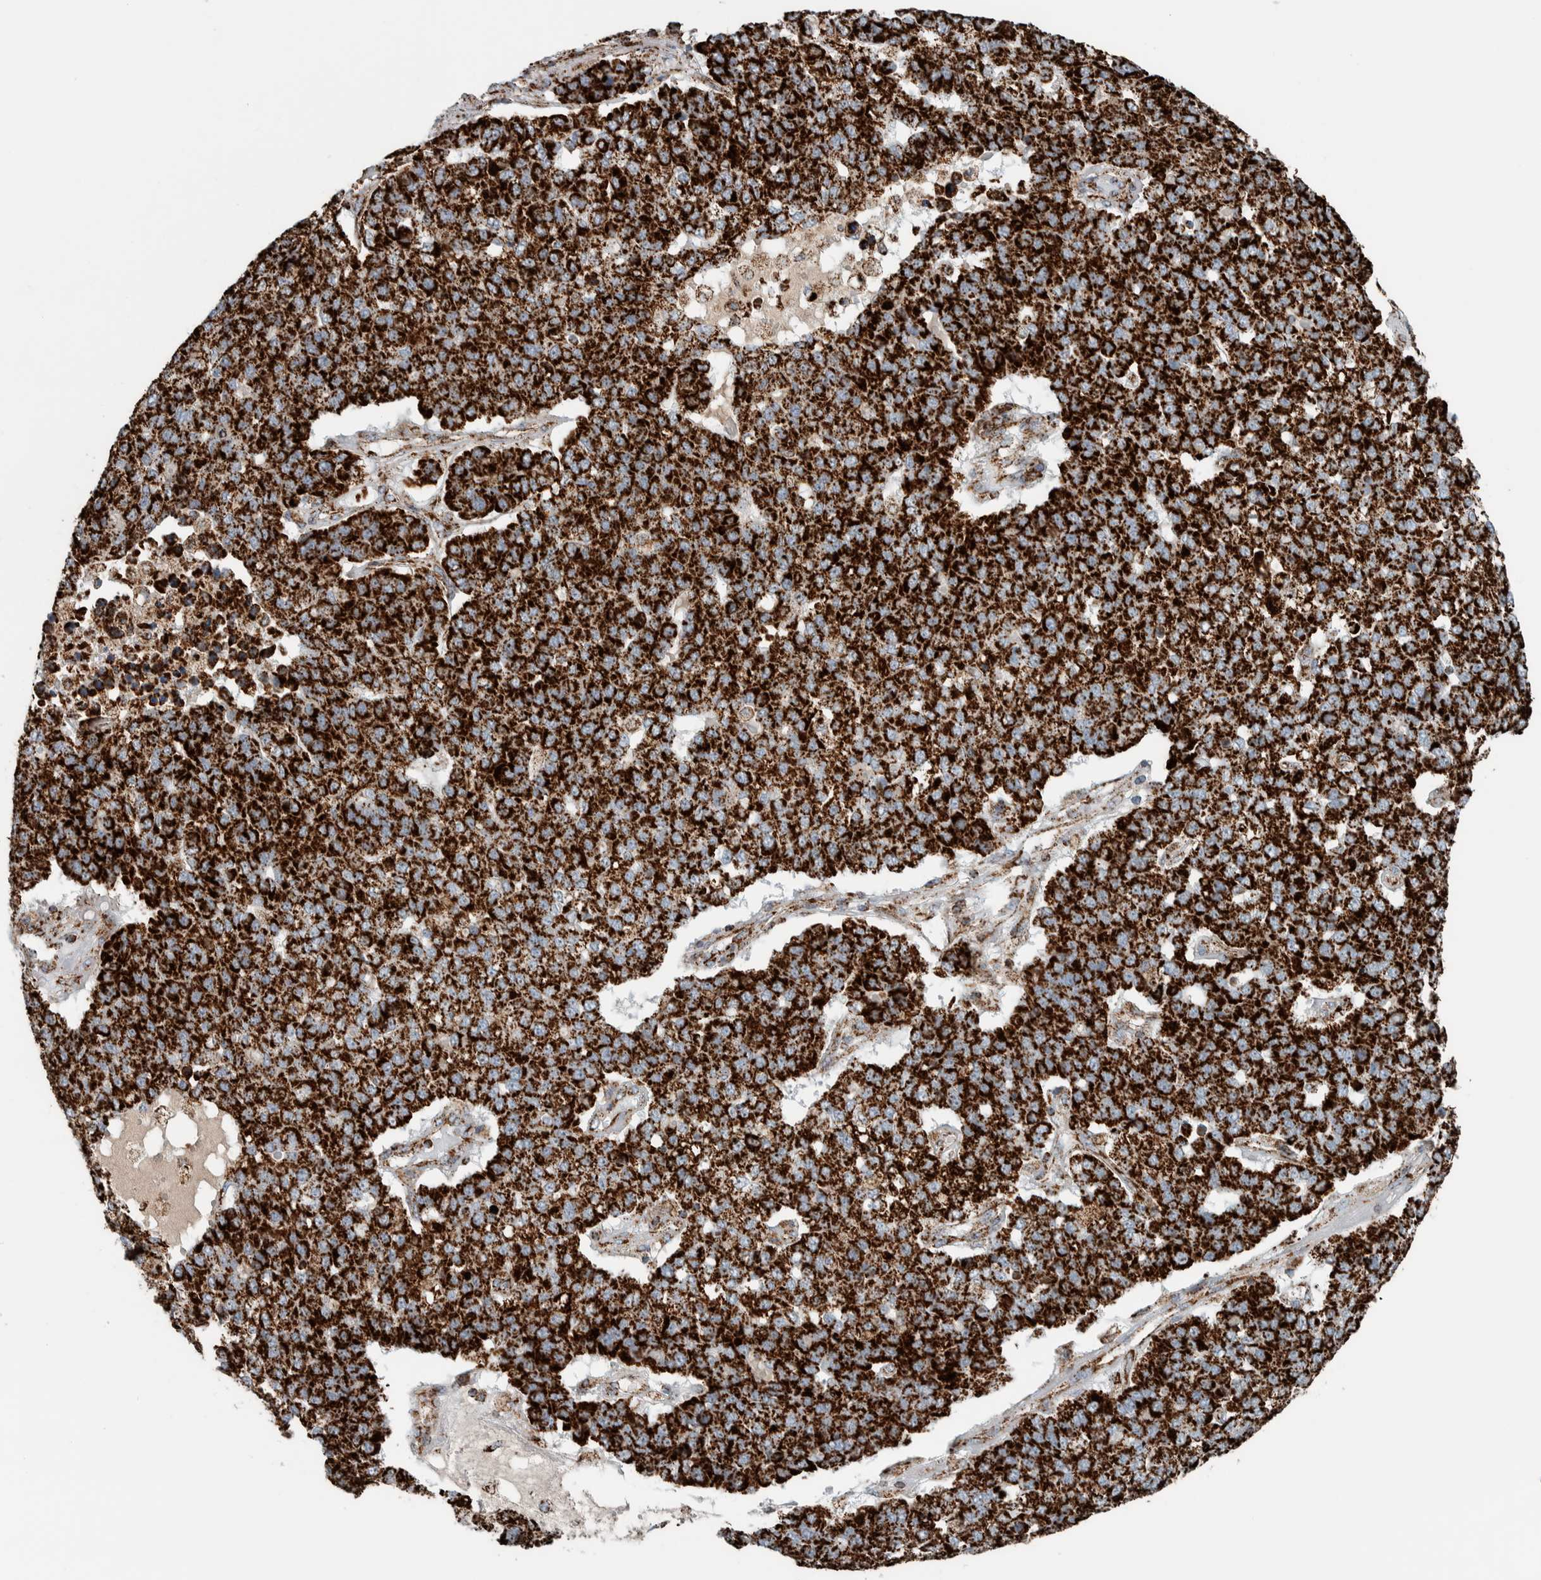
{"staining": {"intensity": "strong", "quantity": ">75%", "location": "cytoplasmic/membranous"}, "tissue": "pancreatic cancer", "cell_type": "Tumor cells", "image_type": "cancer", "snomed": [{"axis": "morphology", "description": "Adenocarcinoma, NOS"}, {"axis": "topography", "description": "Pancreas"}], "caption": "The immunohistochemical stain labels strong cytoplasmic/membranous staining in tumor cells of adenocarcinoma (pancreatic) tissue.", "gene": "CNTROB", "patient": {"sex": "female", "age": 61}}